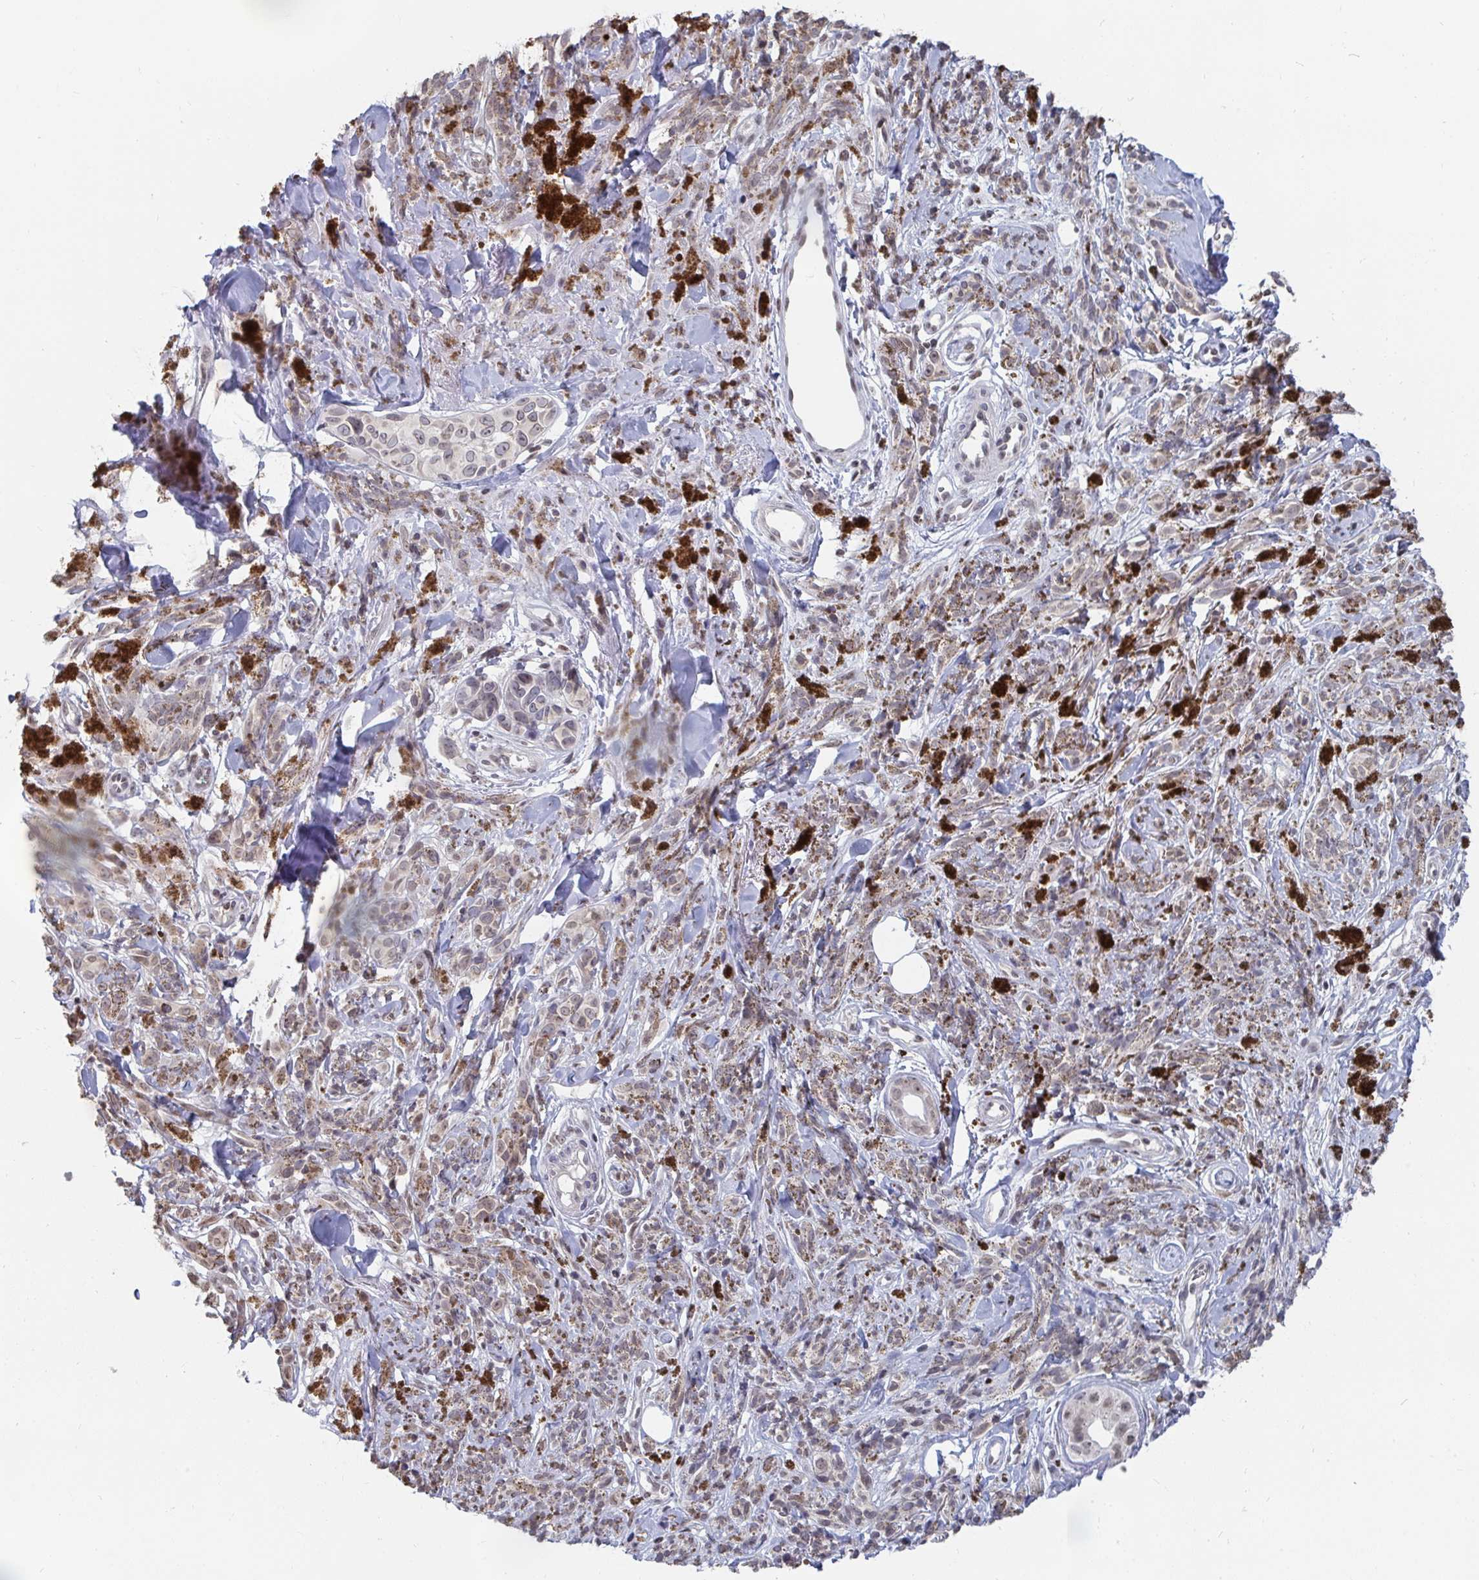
{"staining": {"intensity": "weak", "quantity": "25%-75%", "location": "nuclear"}, "tissue": "melanoma", "cell_type": "Tumor cells", "image_type": "cancer", "snomed": [{"axis": "morphology", "description": "Malignant melanoma, NOS"}, {"axis": "topography", "description": "Skin"}], "caption": "Weak nuclear protein positivity is identified in about 25%-75% of tumor cells in melanoma. The protein of interest is stained brown, and the nuclei are stained in blue (DAB (3,3'-diaminobenzidine) IHC with brightfield microscopy, high magnification).", "gene": "TRIP12", "patient": {"sex": "male", "age": 85}}